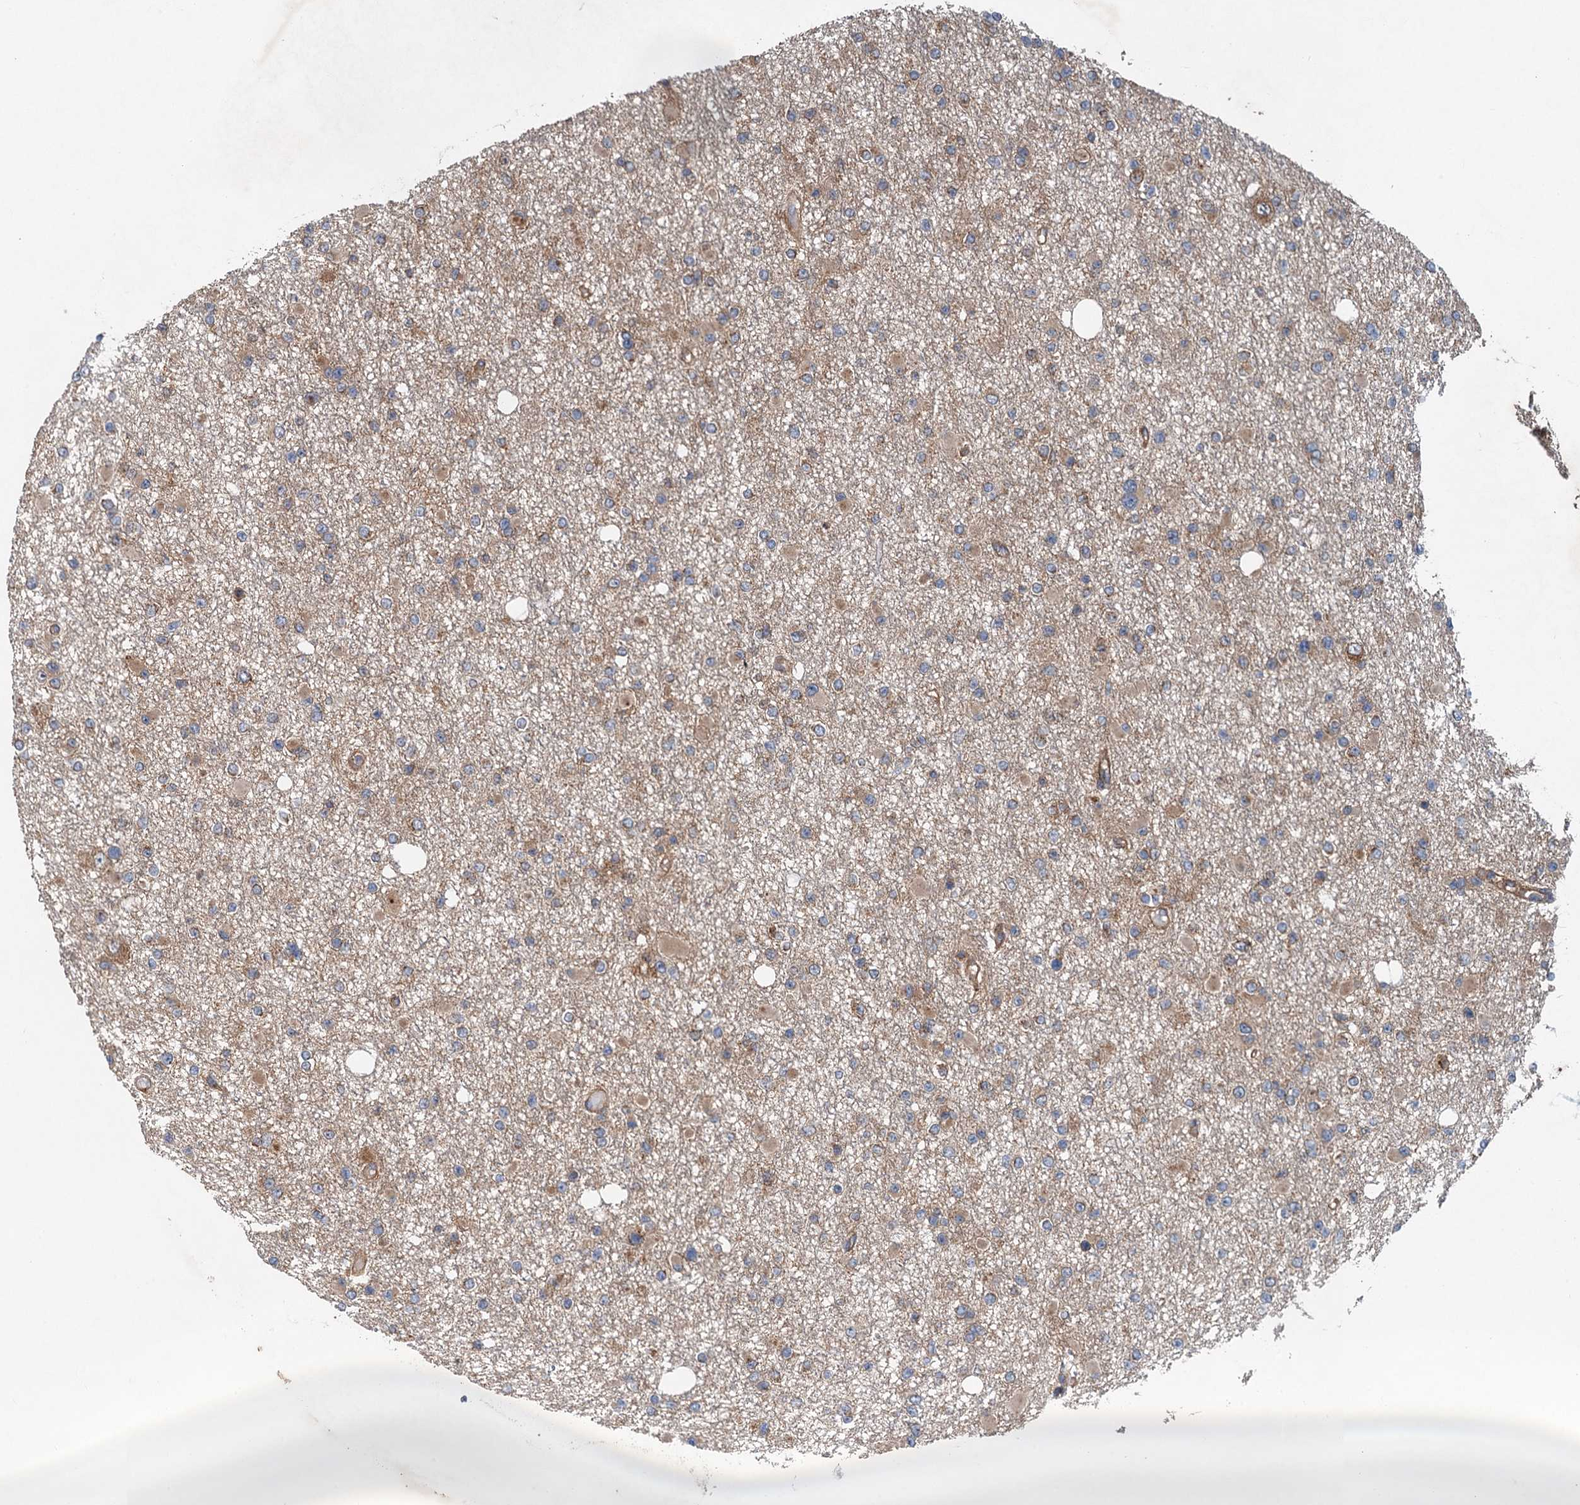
{"staining": {"intensity": "weak", "quantity": "25%-75%", "location": "cytoplasmic/membranous"}, "tissue": "glioma", "cell_type": "Tumor cells", "image_type": "cancer", "snomed": [{"axis": "morphology", "description": "Glioma, malignant, Low grade"}, {"axis": "topography", "description": "Brain"}], "caption": "A low amount of weak cytoplasmic/membranous expression is appreciated in about 25%-75% of tumor cells in malignant glioma (low-grade) tissue.", "gene": "COG3", "patient": {"sex": "female", "age": 22}}